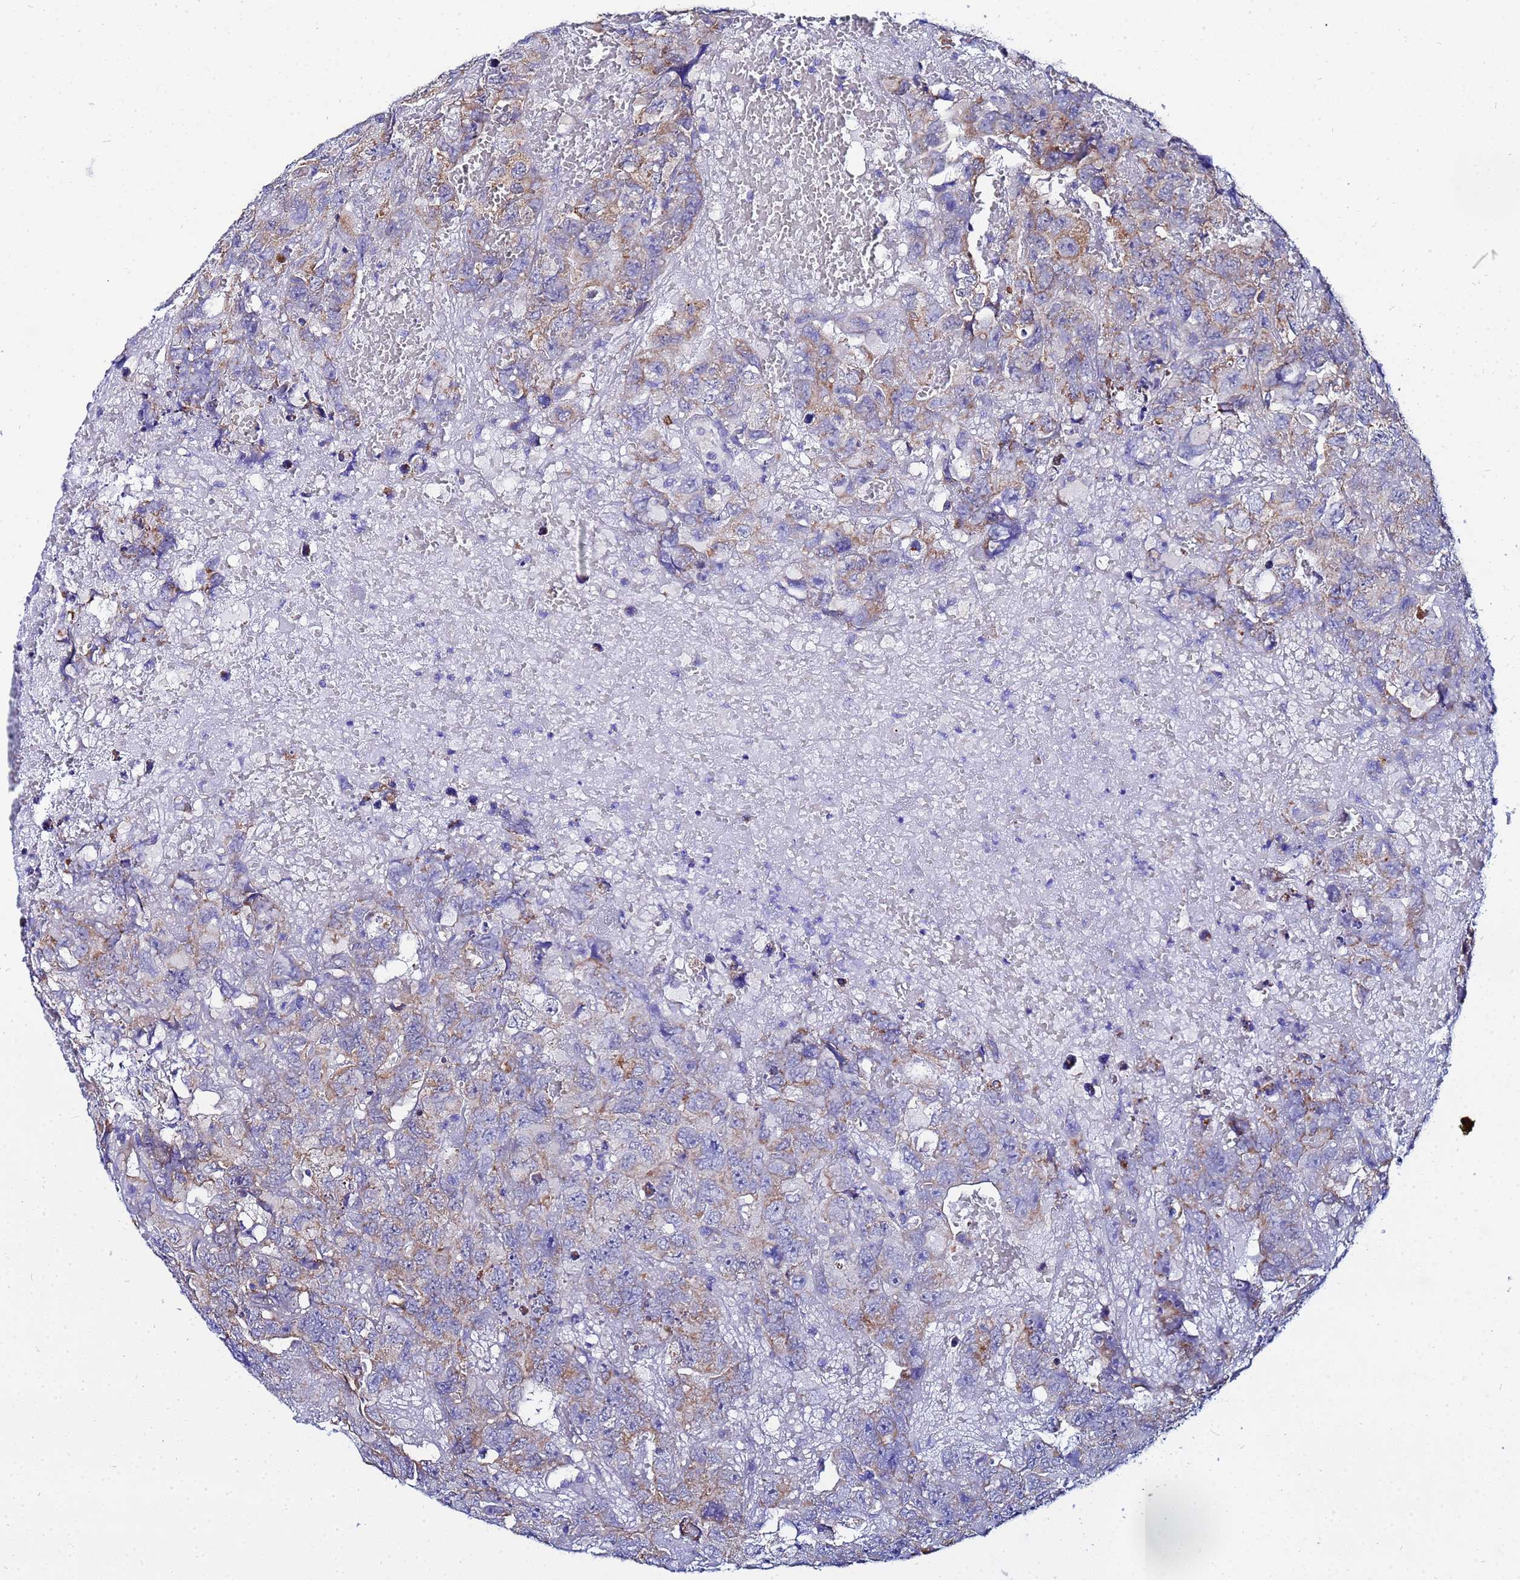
{"staining": {"intensity": "moderate", "quantity": "25%-75%", "location": "cytoplasmic/membranous"}, "tissue": "testis cancer", "cell_type": "Tumor cells", "image_type": "cancer", "snomed": [{"axis": "morphology", "description": "Carcinoma, Embryonal, NOS"}, {"axis": "topography", "description": "Testis"}], "caption": "There is medium levels of moderate cytoplasmic/membranous staining in tumor cells of testis cancer, as demonstrated by immunohistochemical staining (brown color).", "gene": "FAHD2A", "patient": {"sex": "male", "age": 45}}